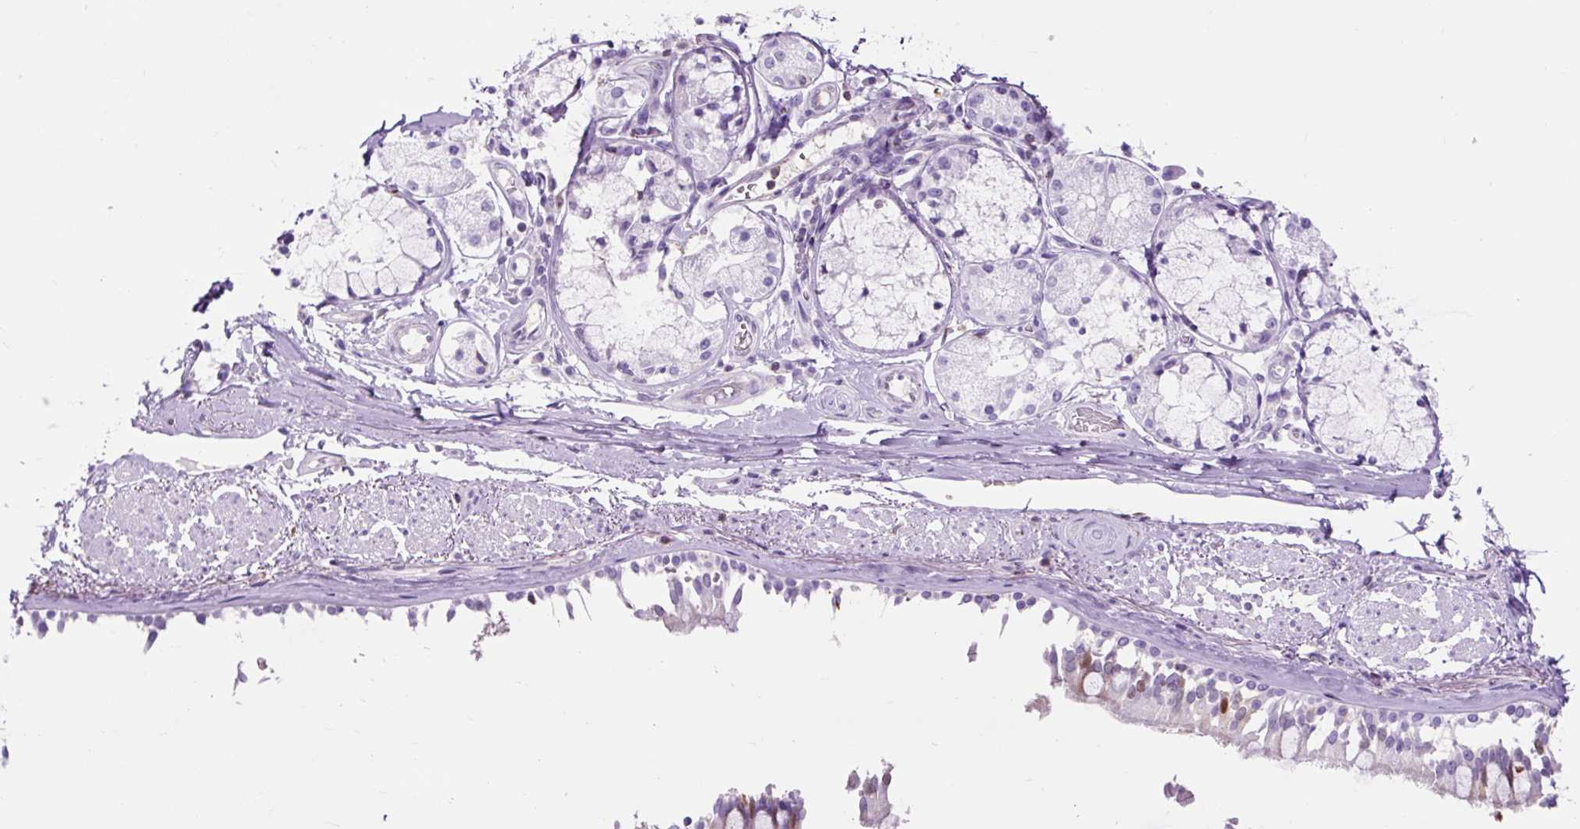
{"staining": {"intensity": "moderate", "quantity": "<25%", "location": "cytoplasmic/membranous,nuclear"}, "tissue": "bronchus", "cell_type": "Respiratory epithelial cells", "image_type": "normal", "snomed": [{"axis": "morphology", "description": "Normal tissue, NOS"}, {"axis": "topography", "description": "Bronchus"}], "caption": "Protein analysis of normal bronchus reveals moderate cytoplasmic/membranous,nuclear positivity in approximately <25% of respiratory epithelial cells.", "gene": "OR10A7", "patient": {"sex": "male", "age": 70}}